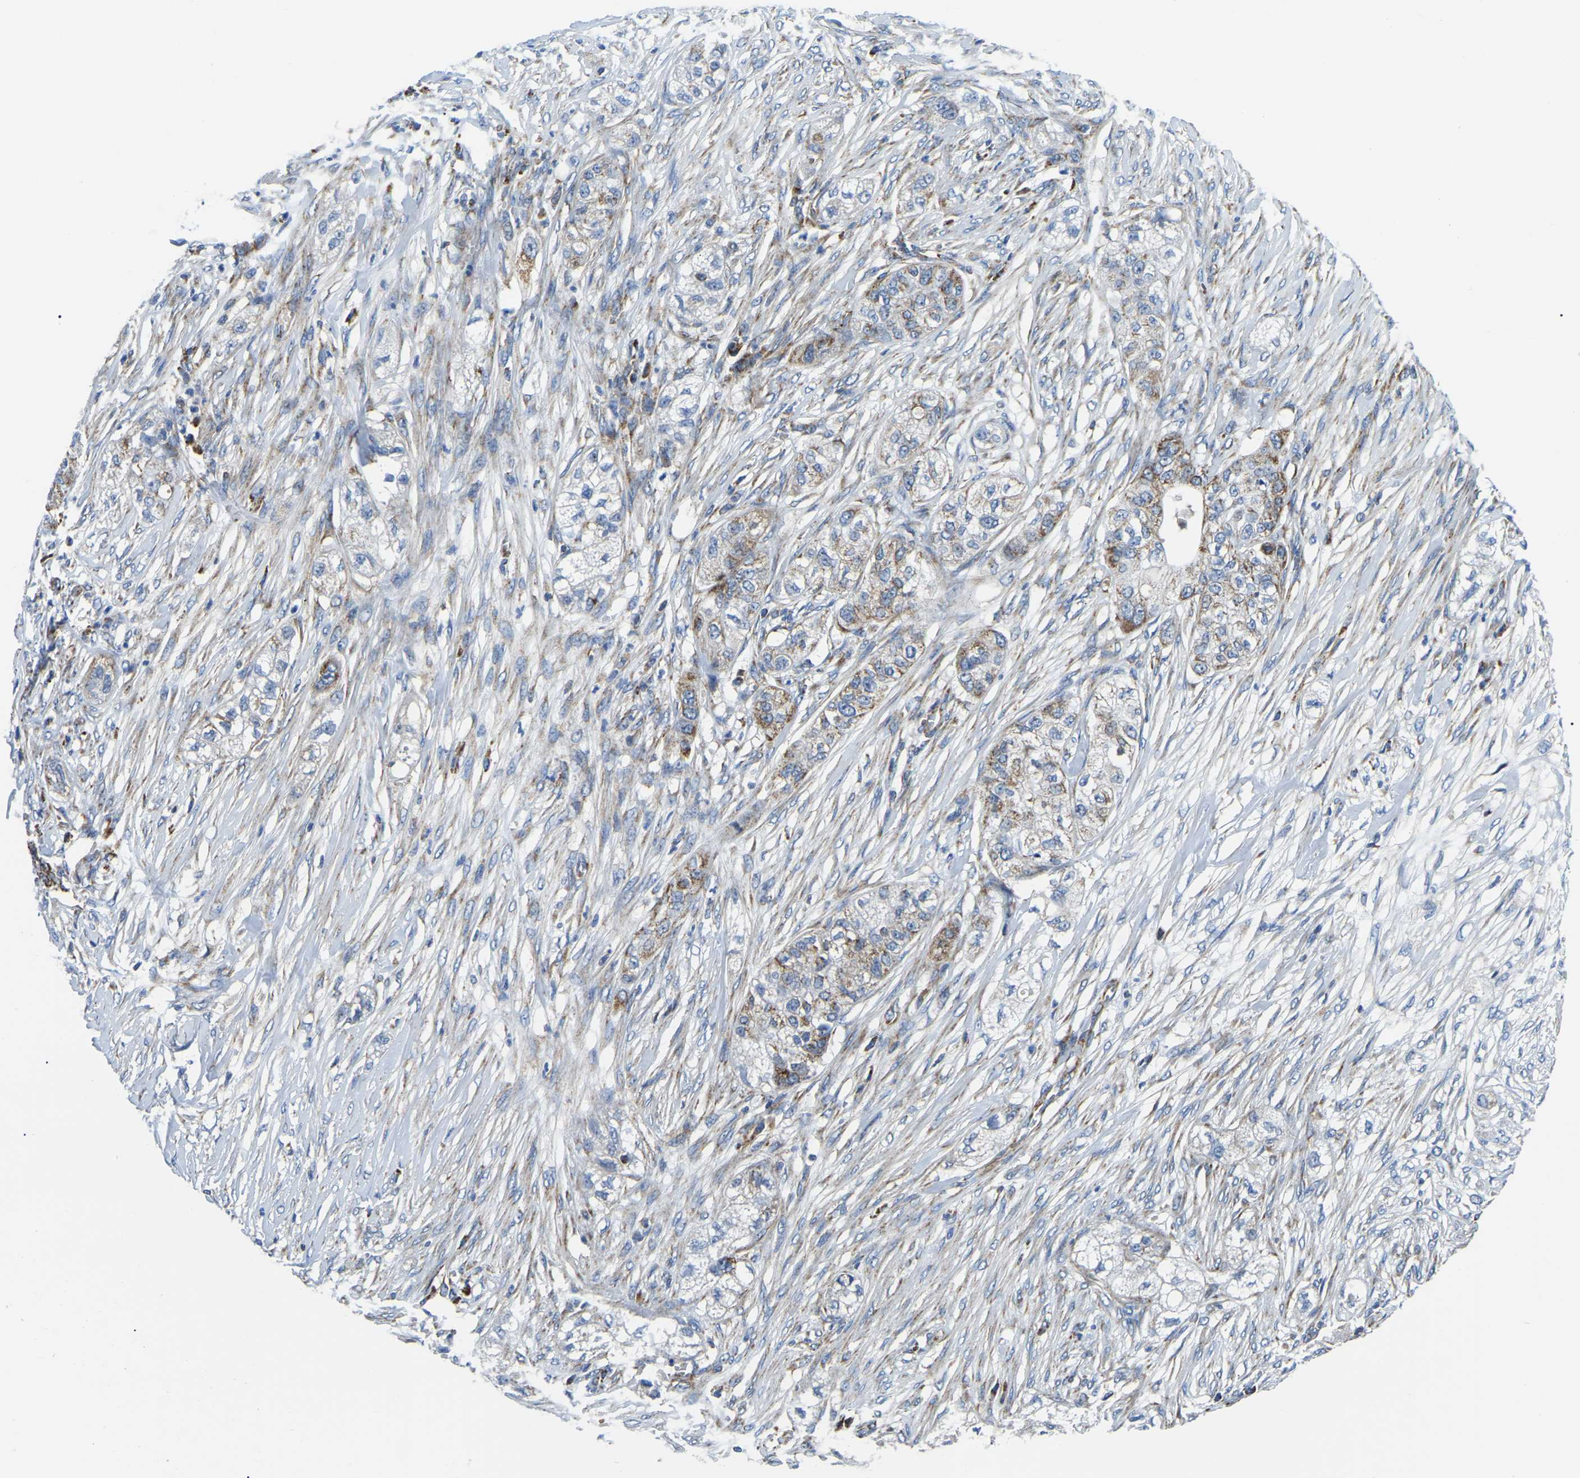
{"staining": {"intensity": "moderate", "quantity": "25%-75%", "location": "cytoplasmic/membranous"}, "tissue": "pancreatic cancer", "cell_type": "Tumor cells", "image_type": "cancer", "snomed": [{"axis": "morphology", "description": "Adenocarcinoma, NOS"}, {"axis": "topography", "description": "Pancreas"}], "caption": "IHC (DAB (3,3'-diaminobenzidine)) staining of pancreatic cancer (adenocarcinoma) shows moderate cytoplasmic/membranous protein expression in about 25%-75% of tumor cells.", "gene": "PPM1E", "patient": {"sex": "female", "age": 78}}